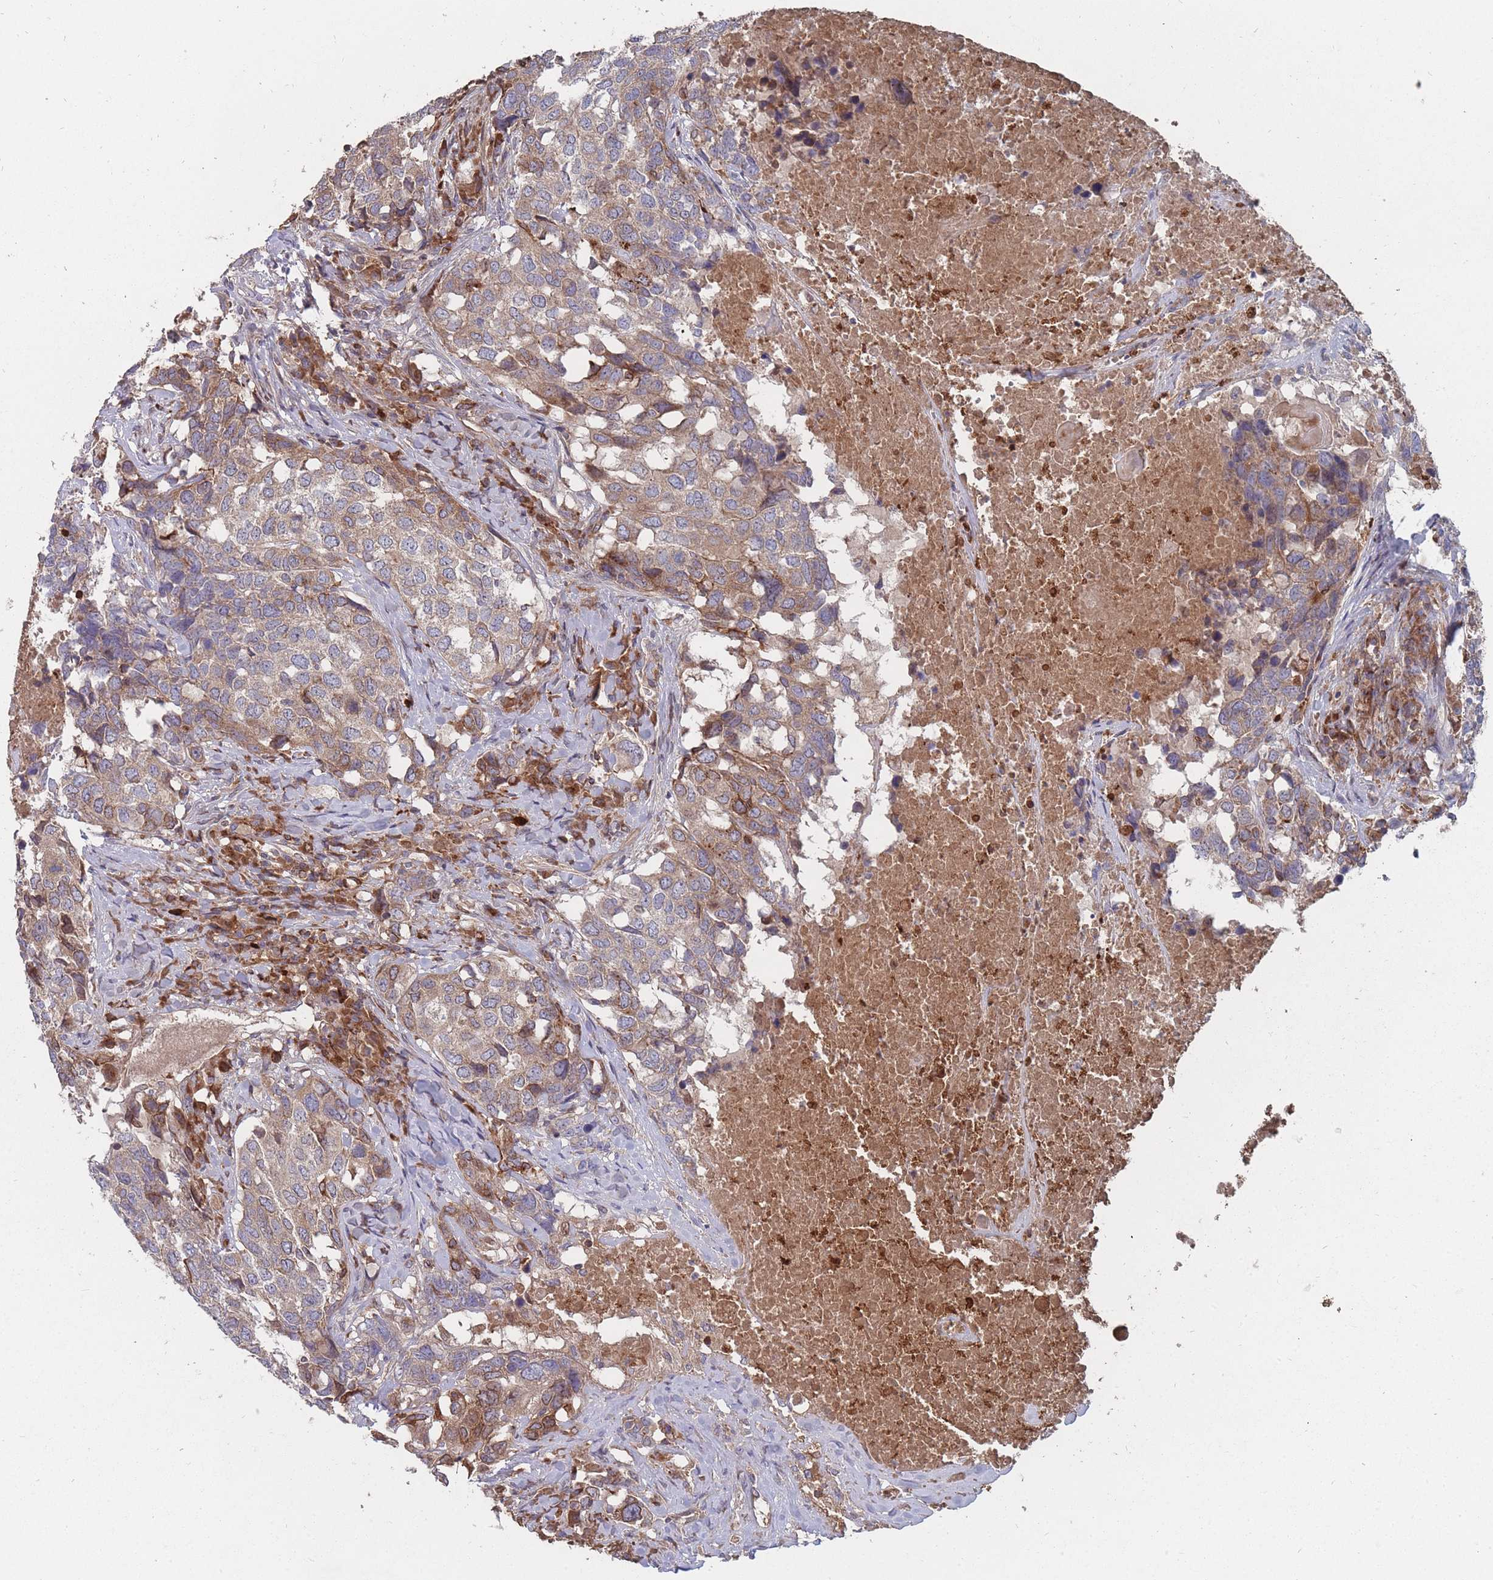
{"staining": {"intensity": "moderate", "quantity": "<25%", "location": "cytoplasmic/membranous"}, "tissue": "head and neck cancer", "cell_type": "Tumor cells", "image_type": "cancer", "snomed": [{"axis": "morphology", "description": "Squamous cell carcinoma, NOS"}, {"axis": "topography", "description": "Head-Neck"}], "caption": "High-magnification brightfield microscopy of head and neck squamous cell carcinoma stained with DAB (brown) and counterstained with hematoxylin (blue). tumor cells exhibit moderate cytoplasmic/membranous staining is present in approximately<25% of cells. (DAB (3,3'-diaminobenzidine) = brown stain, brightfield microscopy at high magnification).", "gene": "THSD7B", "patient": {"sex": "male", "age": 66}}